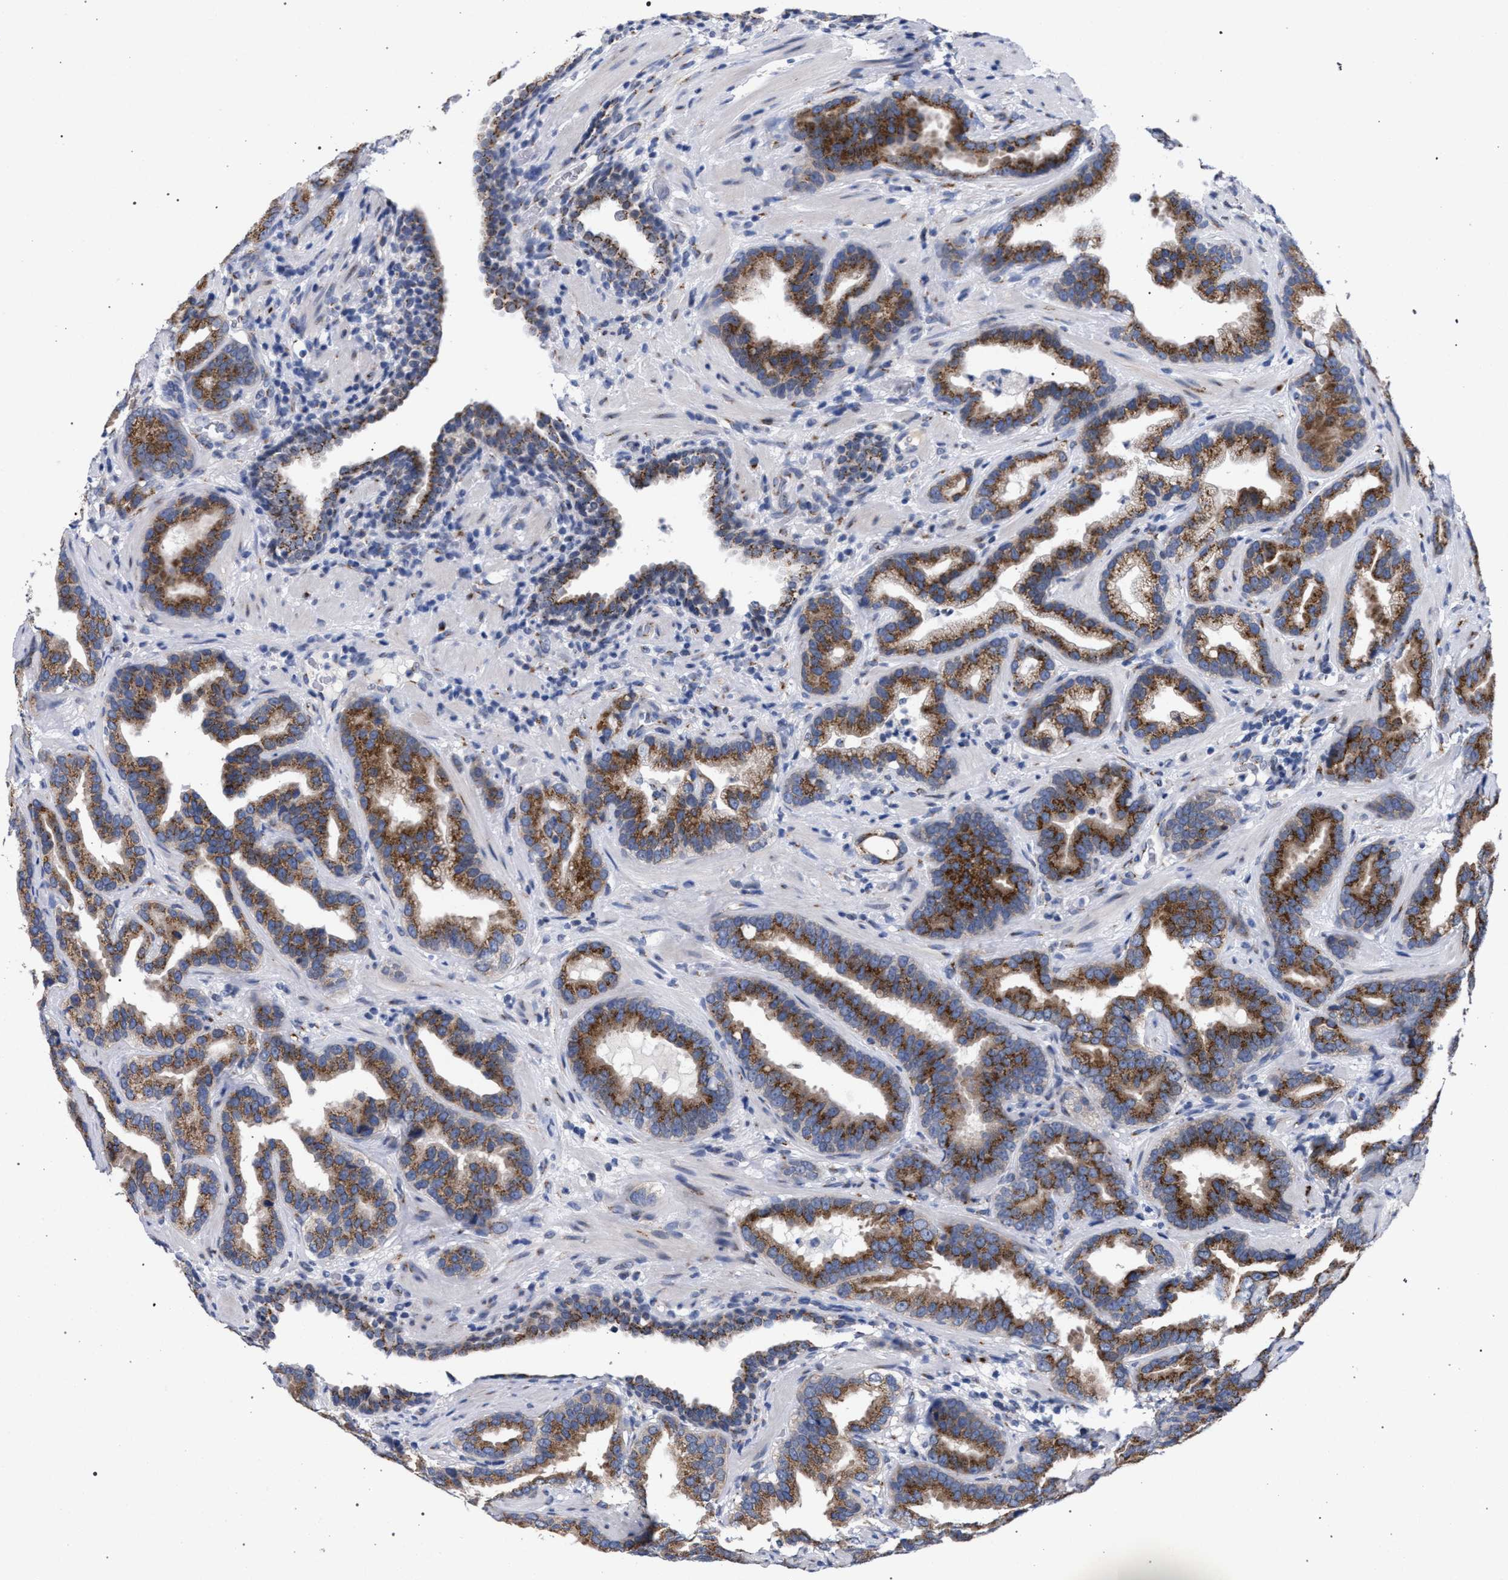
{"staining": {"intensity": "strong", "quantity": ">75%", "location": "cytoplasmic/membranous"}, "tissue": "prostate cancer", "cell_type": "Tumor cells", "image_type": "cancer", "snomed": [{"axis": "morphology", "description": "Adenocarcinoma, Low grade"}, {"axis": "topography", "description": "Prostate"}], "caption": "Tumor cells show high levels of strong cytoplasmic/membranous expression in about >75% of cells in human prostate adenocarcinoma (low-grade). The protein is stained brown, and the nuclei are stained in blue (DAB IHC with brightfield microscopy, high magnification).", "gene": "GOLGA2", "patient": {"sex": "male", "age": 59}}